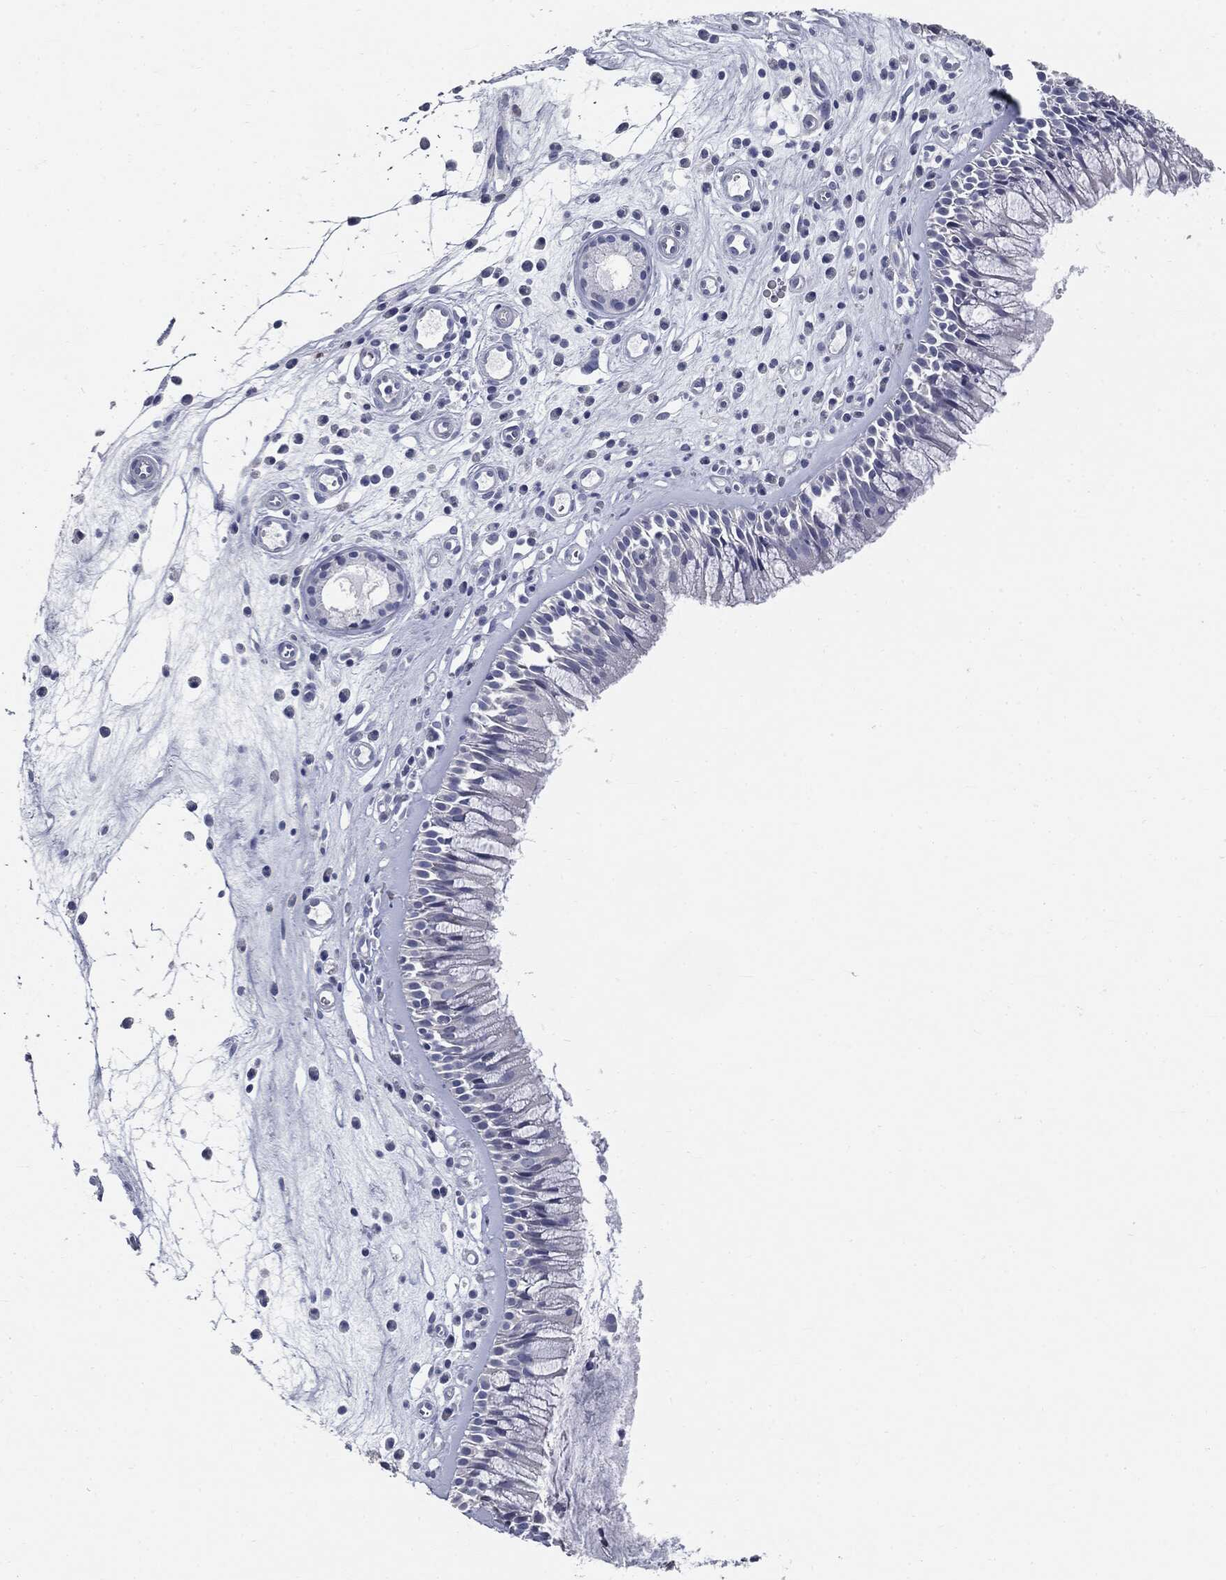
{"staining": {"intensity": "negative", "quantity": "none", "location": "none"}, "tissue": "nasopharynx", "cell_type": "Respiratory epithelial cells", "image_type": "normal", "snomed": [{"axis": "morphology", "description": "Normal tissue, NOS"}, {"axis": "topography", "description": "Nasopharynx"}], "caption": "A micrograph of nasopharynx stained for a protein displays no brown staining in respiratory epithelial cells.", "gene": "CUZD1", "patient": {"sex": "male", "age": 57}}